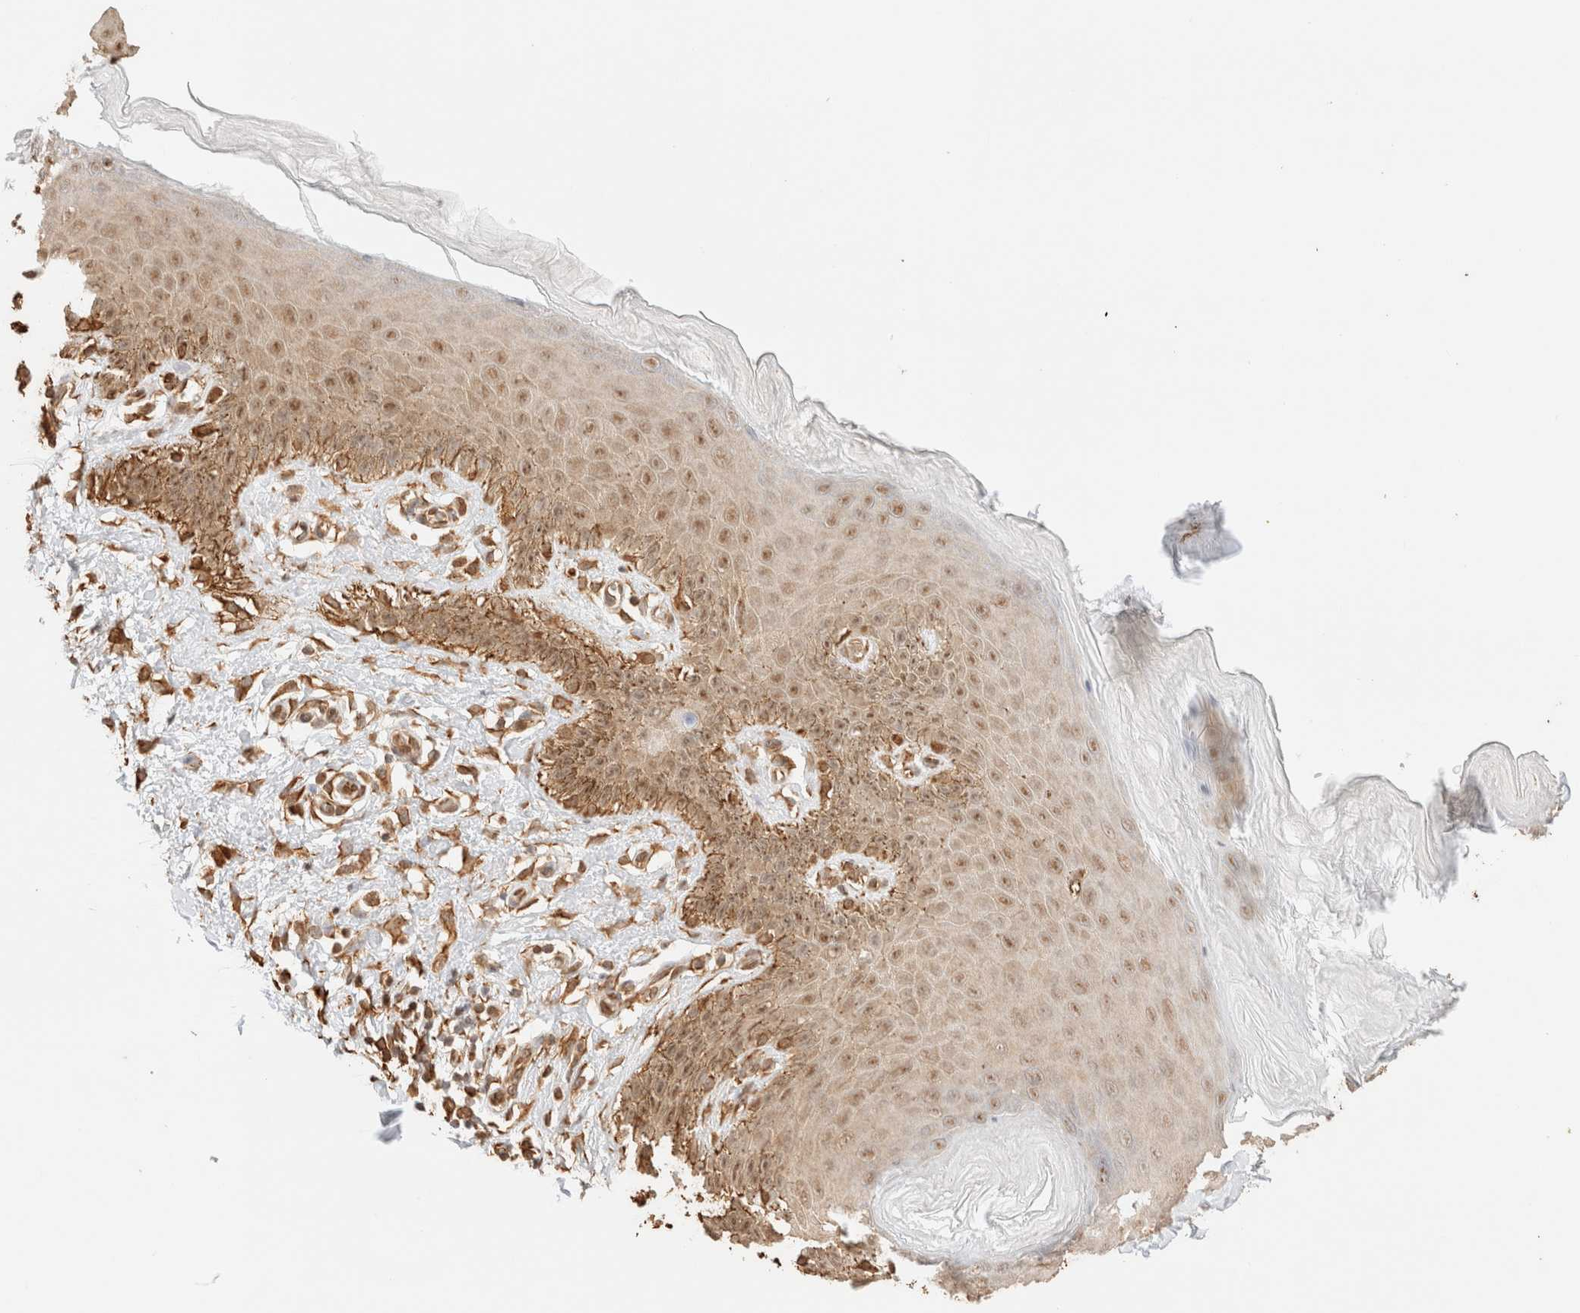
{"staining": {"intensity": "moderate", "quantity": ">75%", "location": "cytoplasmic/membranous,nuclear"}, "tissue": "skin", "cell_type": "Epidermal cells", "image_type": "normal", "snomed": [{"axis": "morphology", "description": "Normal tissue, NOS"}, {"axis": "topography", "description": "Anal"}], "caption": "Immunohistochemistry (DAB) staining of unremarkable skin demonstrates moderate cytoplasmic/membranous,nuclear protein expression in approximately >75% of epidermal cells.", "gene": "ARID5A", "patient": {"sex": "male", "age": 44}}